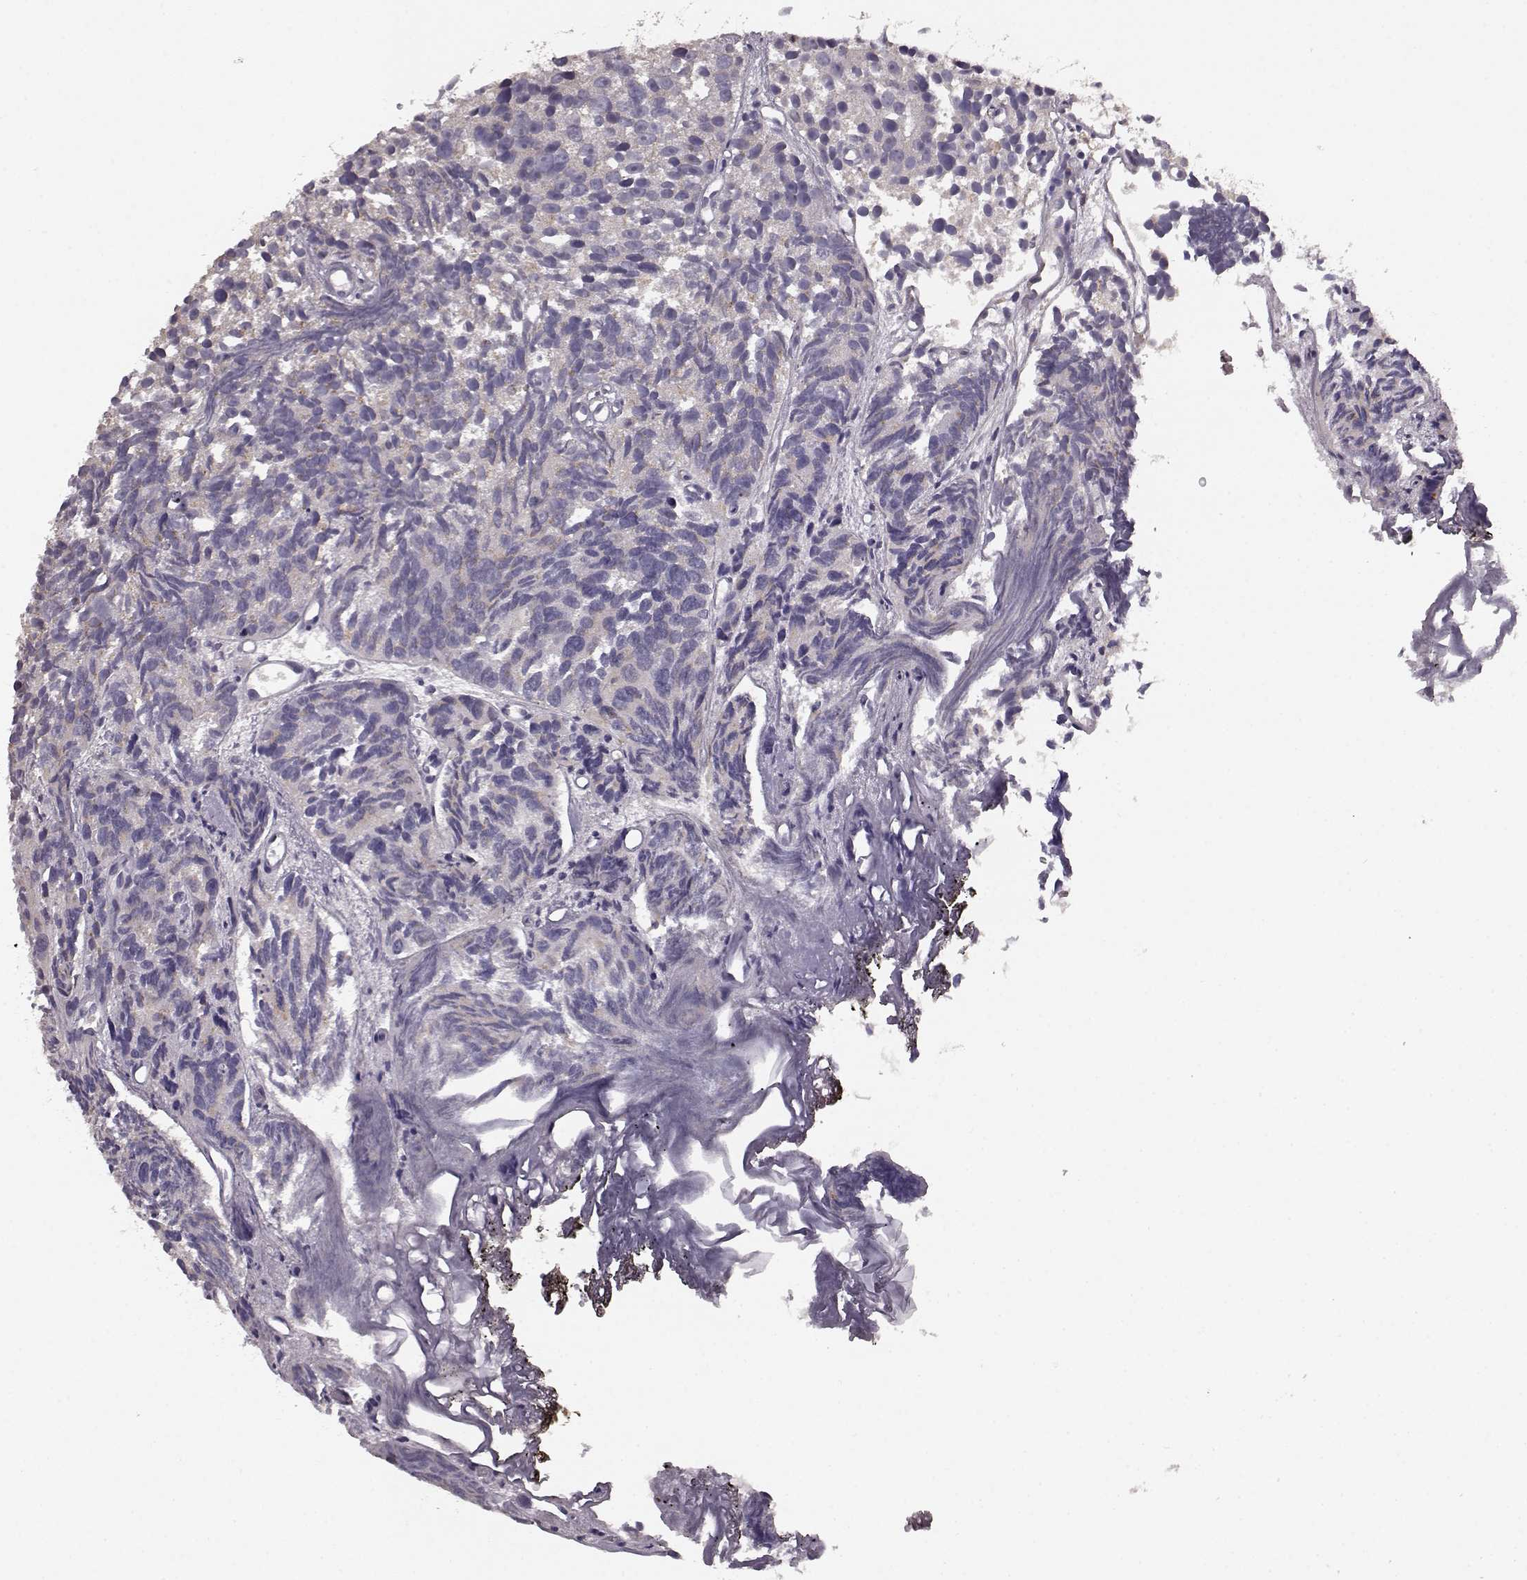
{"staining": {"intensity": "negative", "quantity": "none", "location": "none"}, "tissue": "prostate cancer", "cell_type": "Tumor cells", "image_type": "cancer", "snomed": [{"axis": "morphology", "description": "Adenocarcinoma, High grade"}, {"axis": "topography", "description": "Prostate"}], "caption": "This is an immunohistochemistry (IHC) micrograph of human prostate cancer. There is no expression in tumor cells.", "gene": "GHR", "patient": {"sex": "male", "age": 77}}